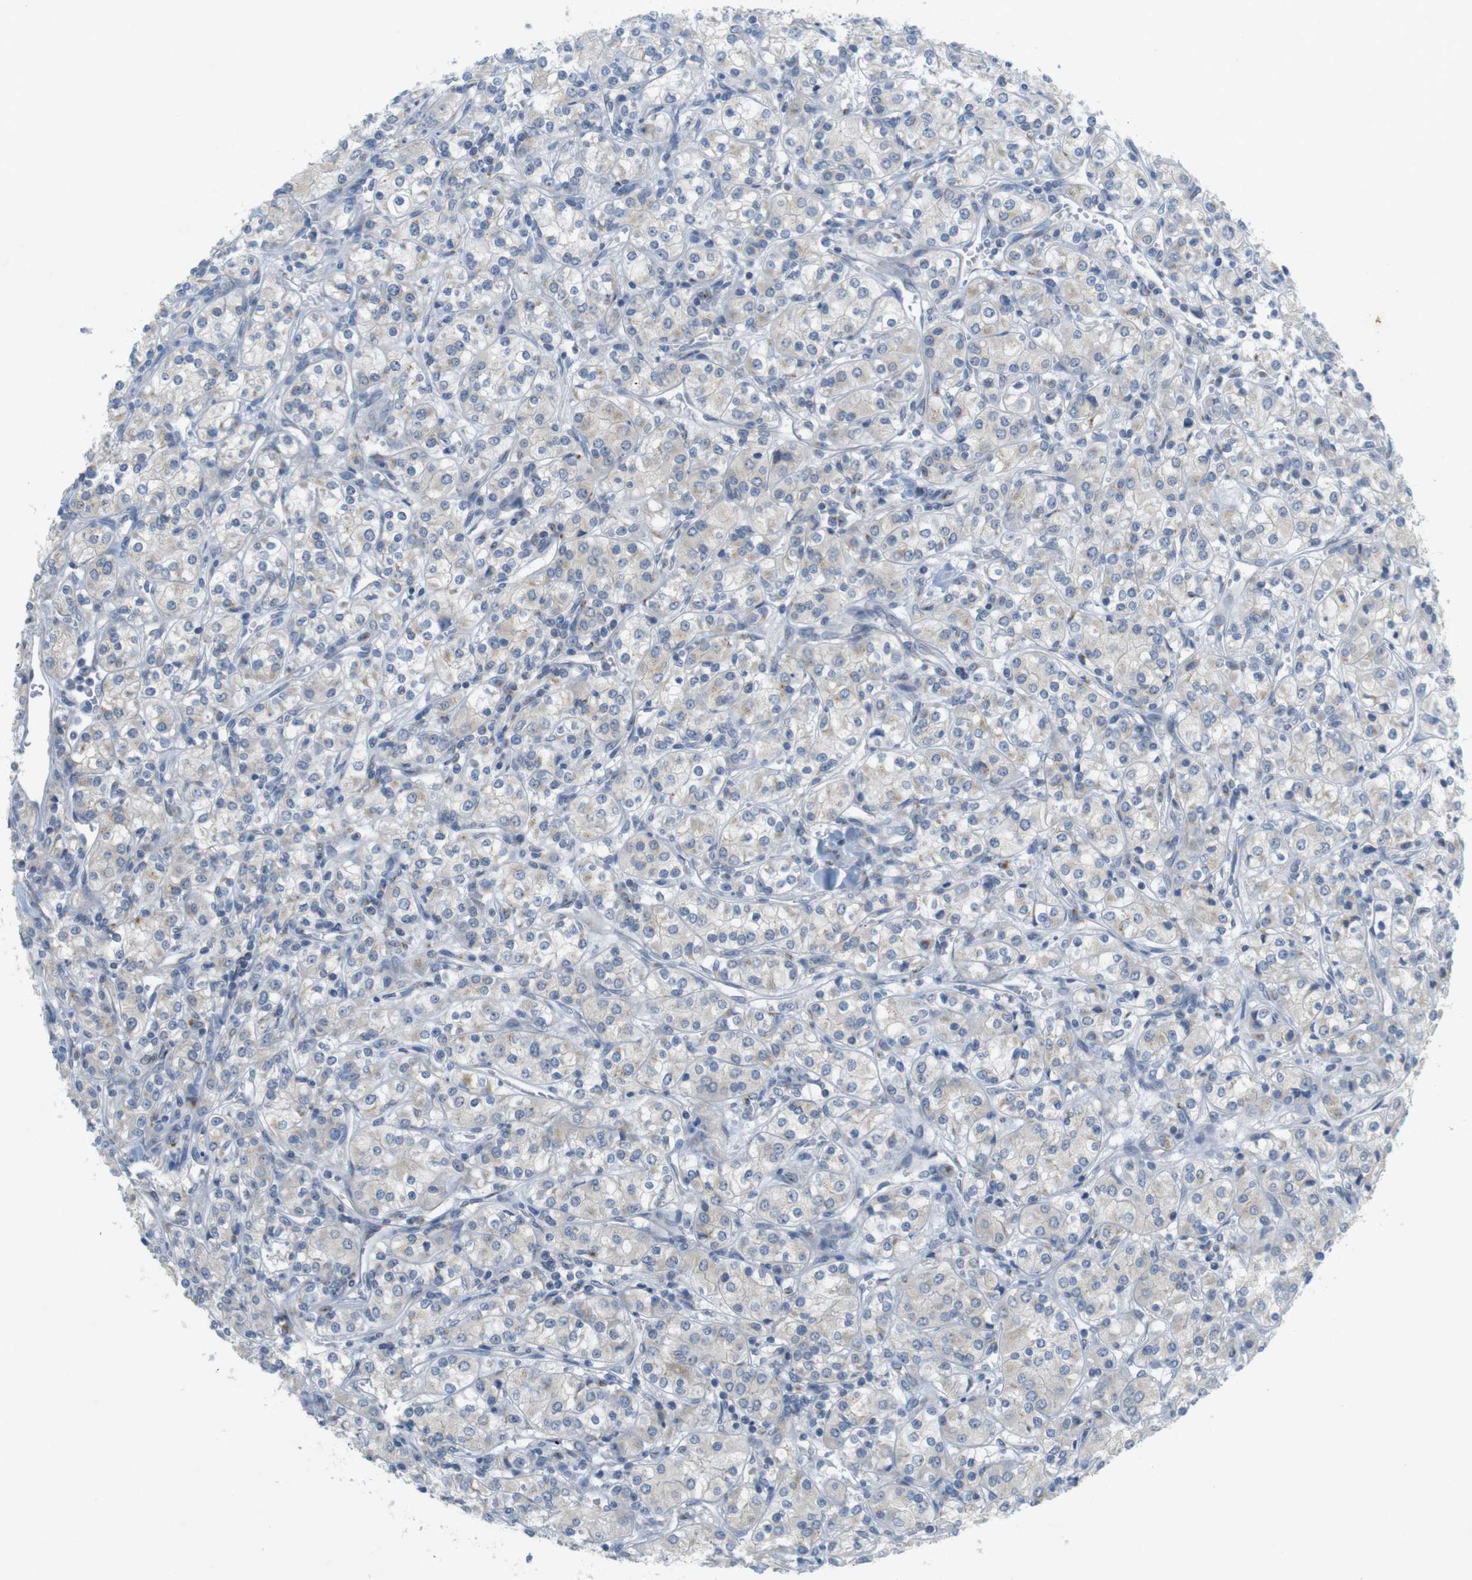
{"staining": {"intensity": "negative", "quantity": "none", "location": "none"}, "tissue": "renal cancer", "cell_type": "Tumor cells", "image_type": "cancer", "snomed": [{"axis": "morphology", "description": "Adenocarcinoma, NOS"}, {"axis": "topography", "description": "Kidney"}], "caption": "The micrograph displays no significant expression in tumor cells of adenocarcinoma (renal).", "gene": "YIPF3", "patient": {"sex": "male", "age": 77}}